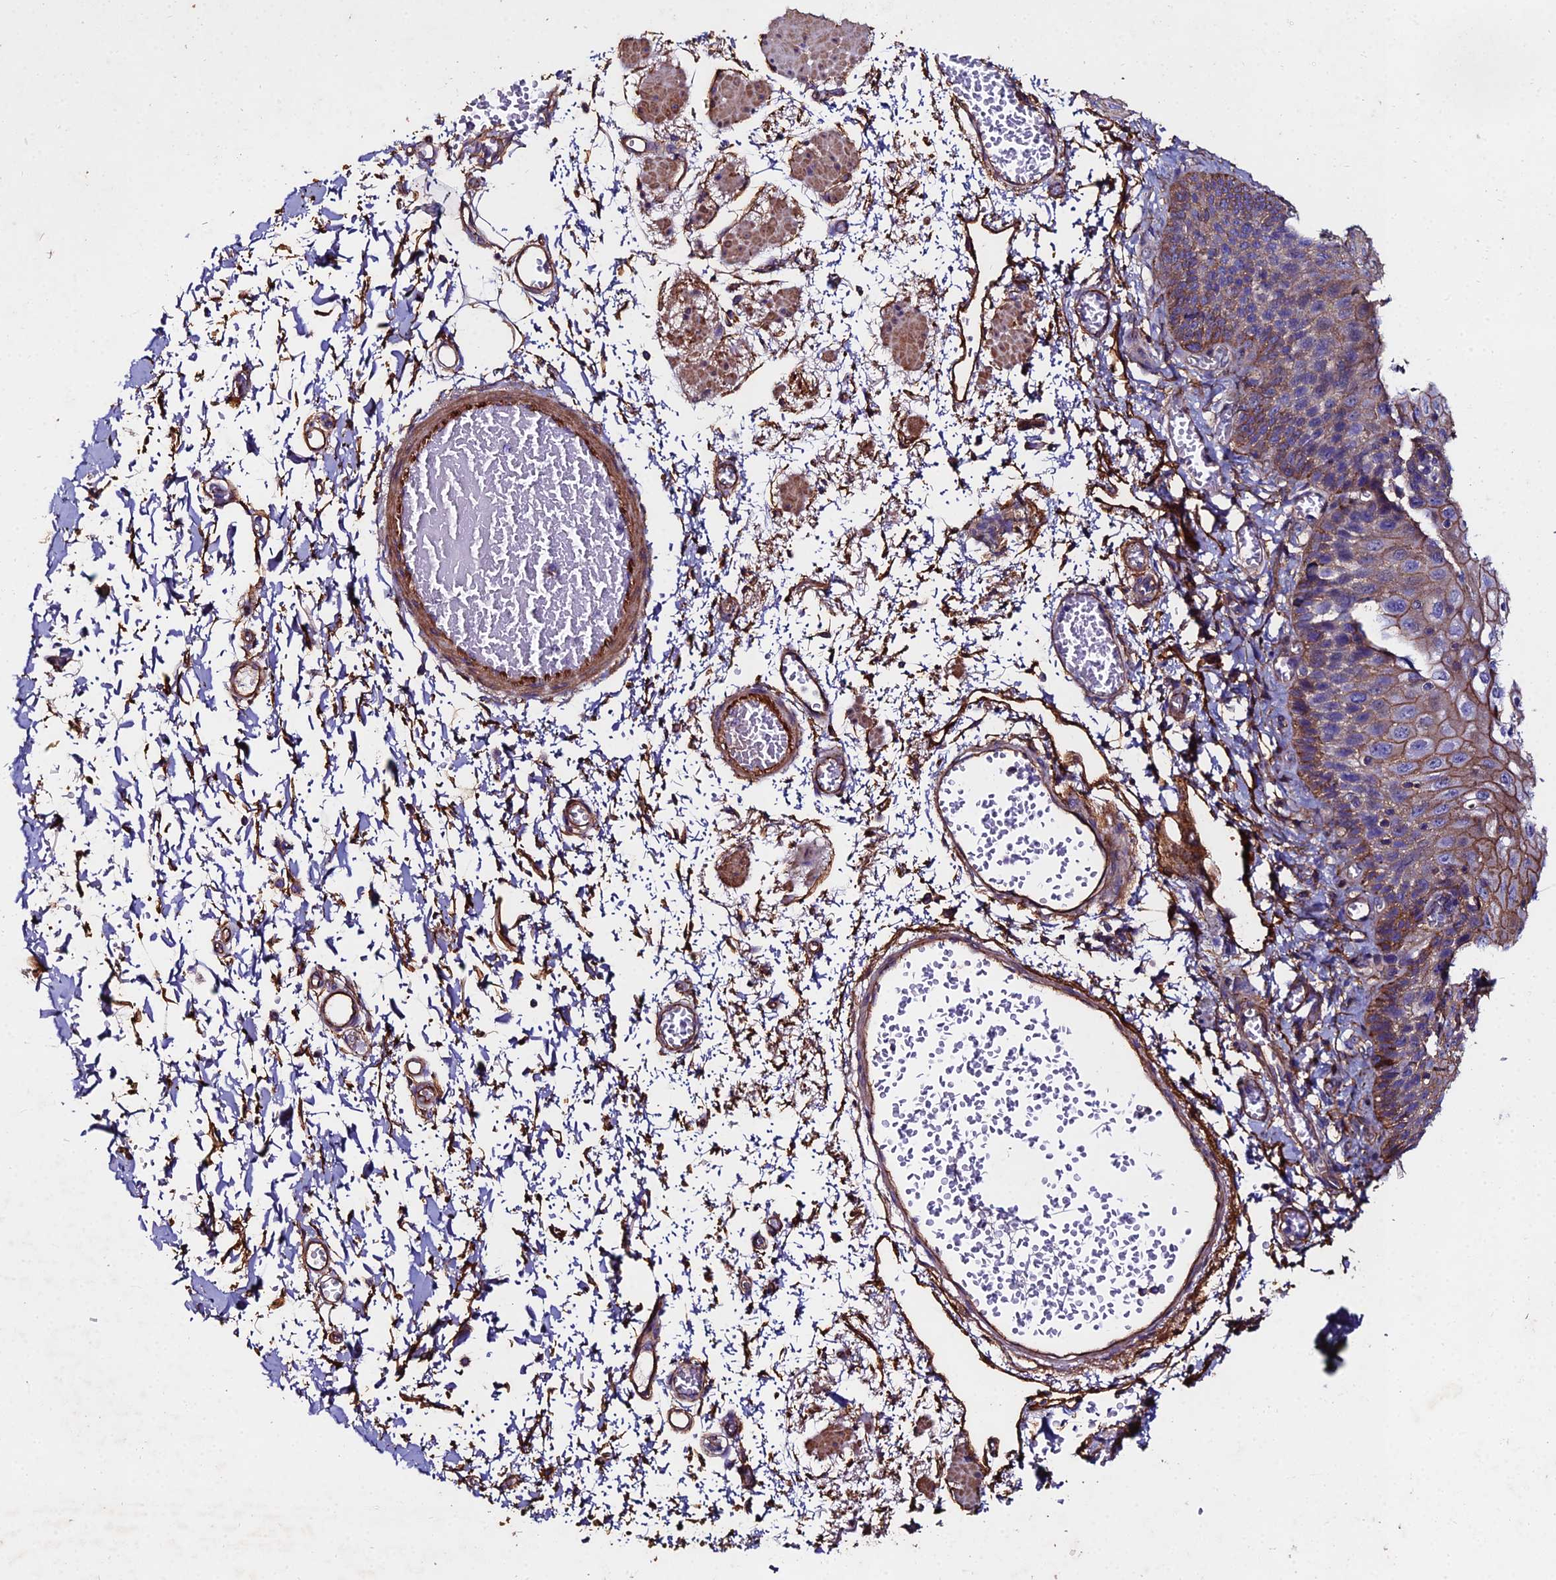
{"staining": {"intensity": "moderate", "quantity": "25%-75%", "location": "cytoplasmic/membranous"}, "tissue": "esophagus", "cell_type": "Squamous epithelial cells", "image_type": "normal", "snomed": [{"axis": "morphology", "description": "Normal tissue, NOS"}, {"axis": "topography", "description": "Esophagus"}], "caption": "Squamous epithelial cells exhibit moderate cytoplasmic/membranous expression in approximately 25%-75% of cells in unremarkable esophagus.", "gene": "C6", "patient": {"sex": "male", "age": 81}}